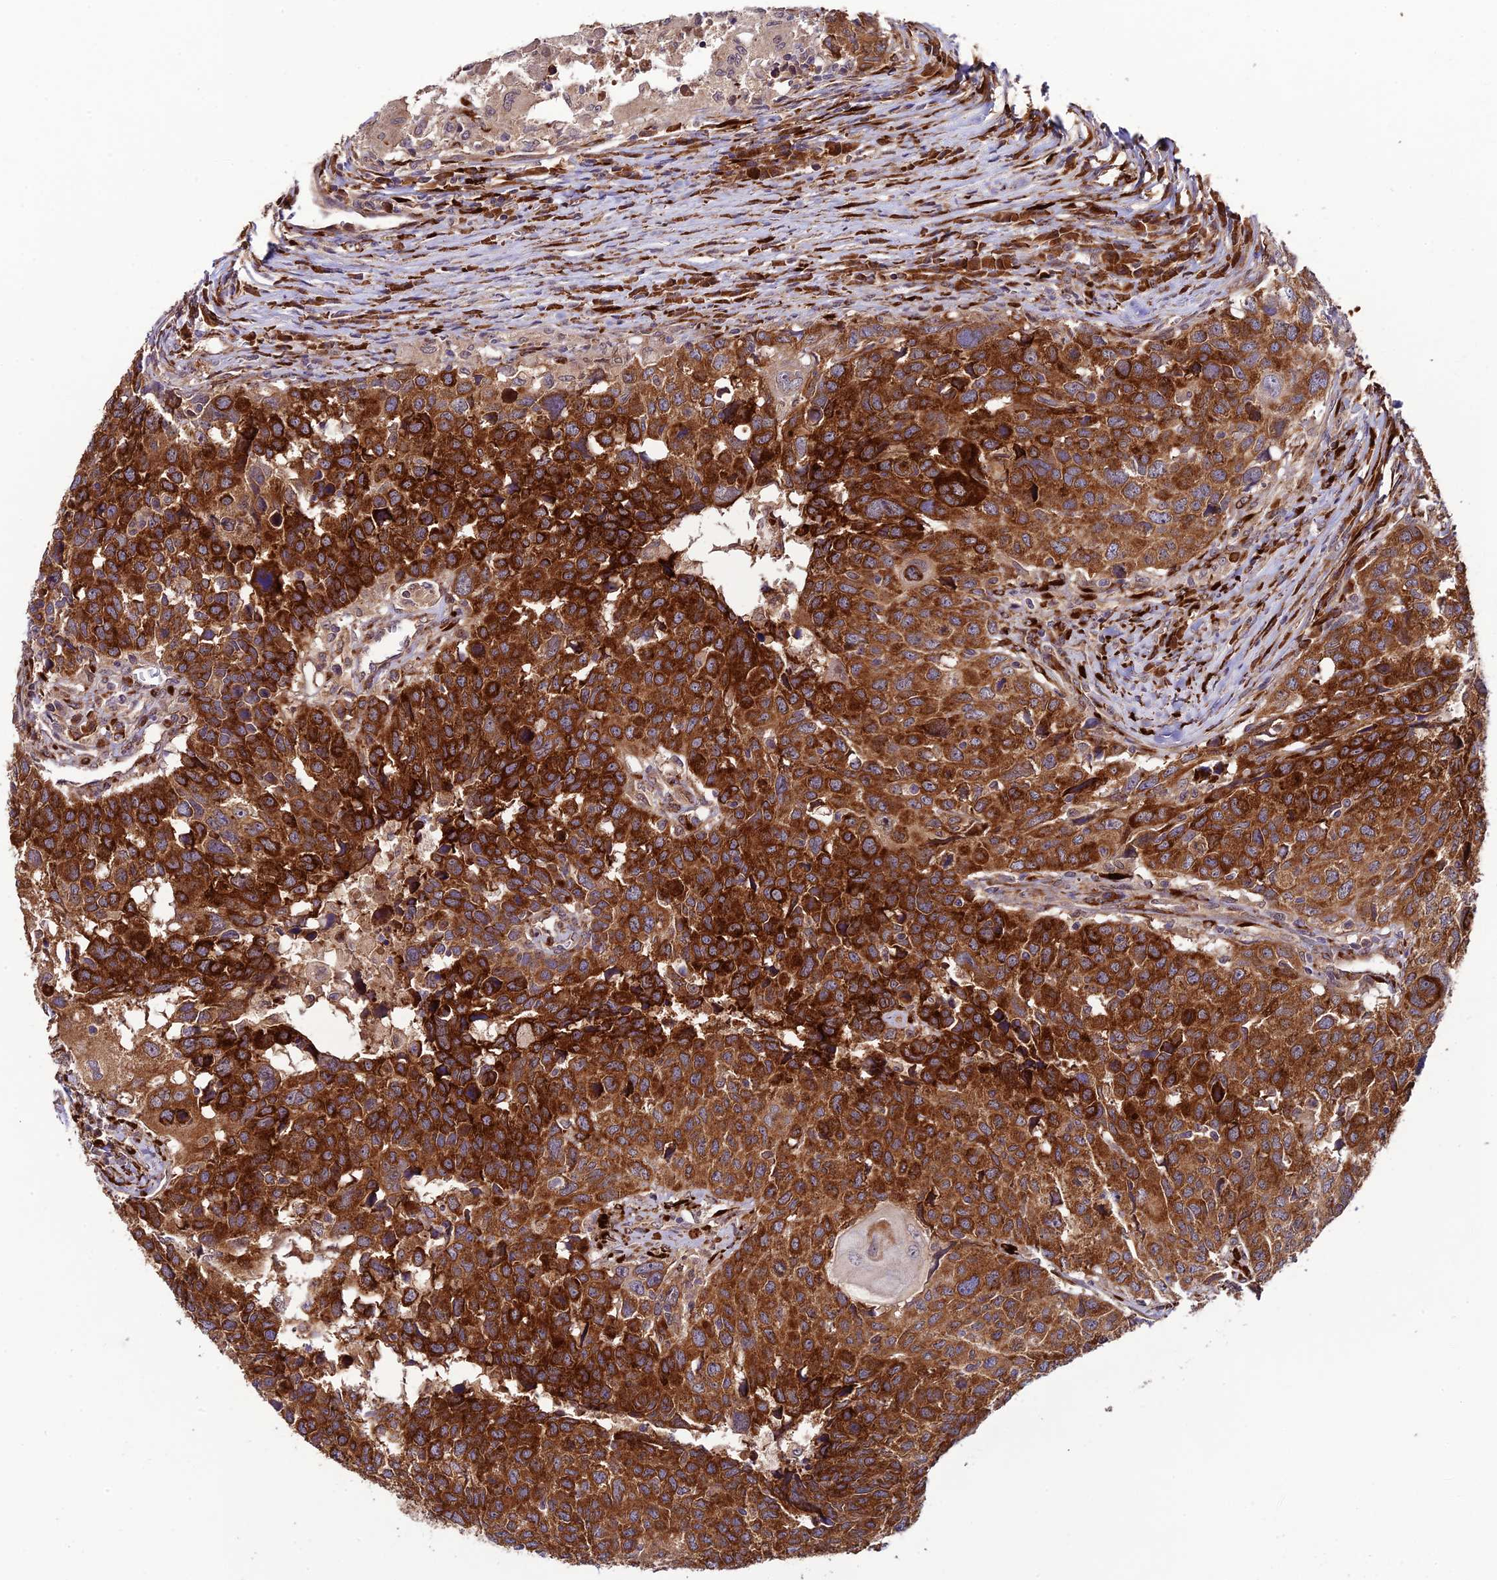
{"staining": {"intensity": "strong", "quantity": ">75%", "location": "cytoplasmic/membranous"}, "tissue": "head and neck cancer", "cell_type": "Tumor cells", "image_type": "cancer", "snomed": [{"axis": "morphology", "description": "Squamous cell carcinoma, NOS"}, {"axis": "topography", "description": "Head-Neck"}], "caption": "This is a photomicrograph of immunohistochemistry staining of head and neck squamous cell carcinoma, which shows strong positivity in the cytoplasmic/membranous of tumor cells.", "gene": "P3H3", "patient": {"sex": "male", "age": 66}}